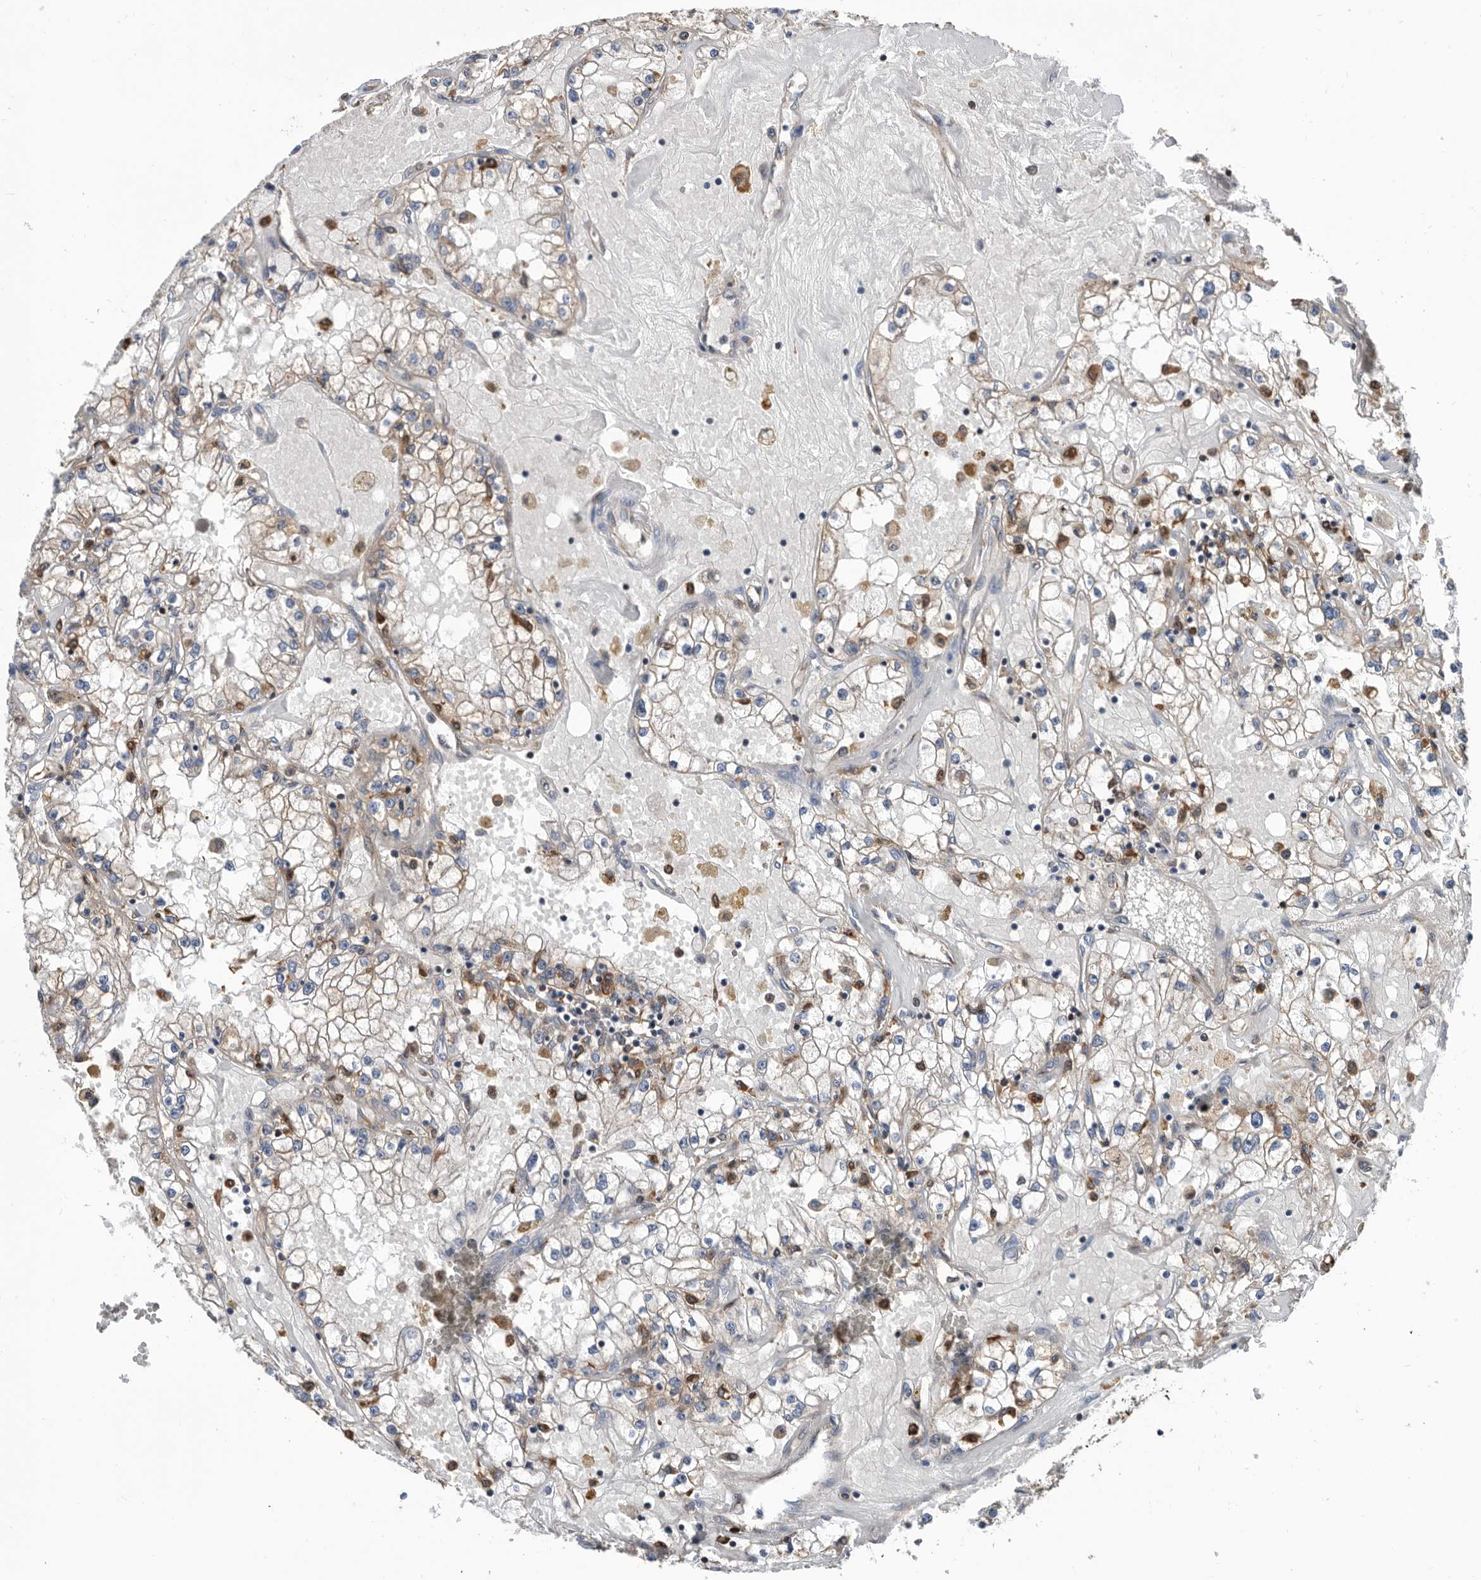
{"staining": {"intensity": "weak", "quantity": "25%-75%", "location": "cytoplasmic/membranous"}, "tissue": "renal cancer", "cell_type": "Tumor cells", "image_type": "cancer", "snomed": [{"axis": "morphology", "description": "Adenocarcinoma, NOS"}, {"axis": "topography", "description": "Kidney"}], "caption": "Approximately 25%-75% of tumor cells in renal cancer reveal weak cytoplasmic/membranous protein positivity as visualized by brown immunohistochemical staining.", "gene": "ATAD2", "patient": {"sex": "male", "age": 56}}